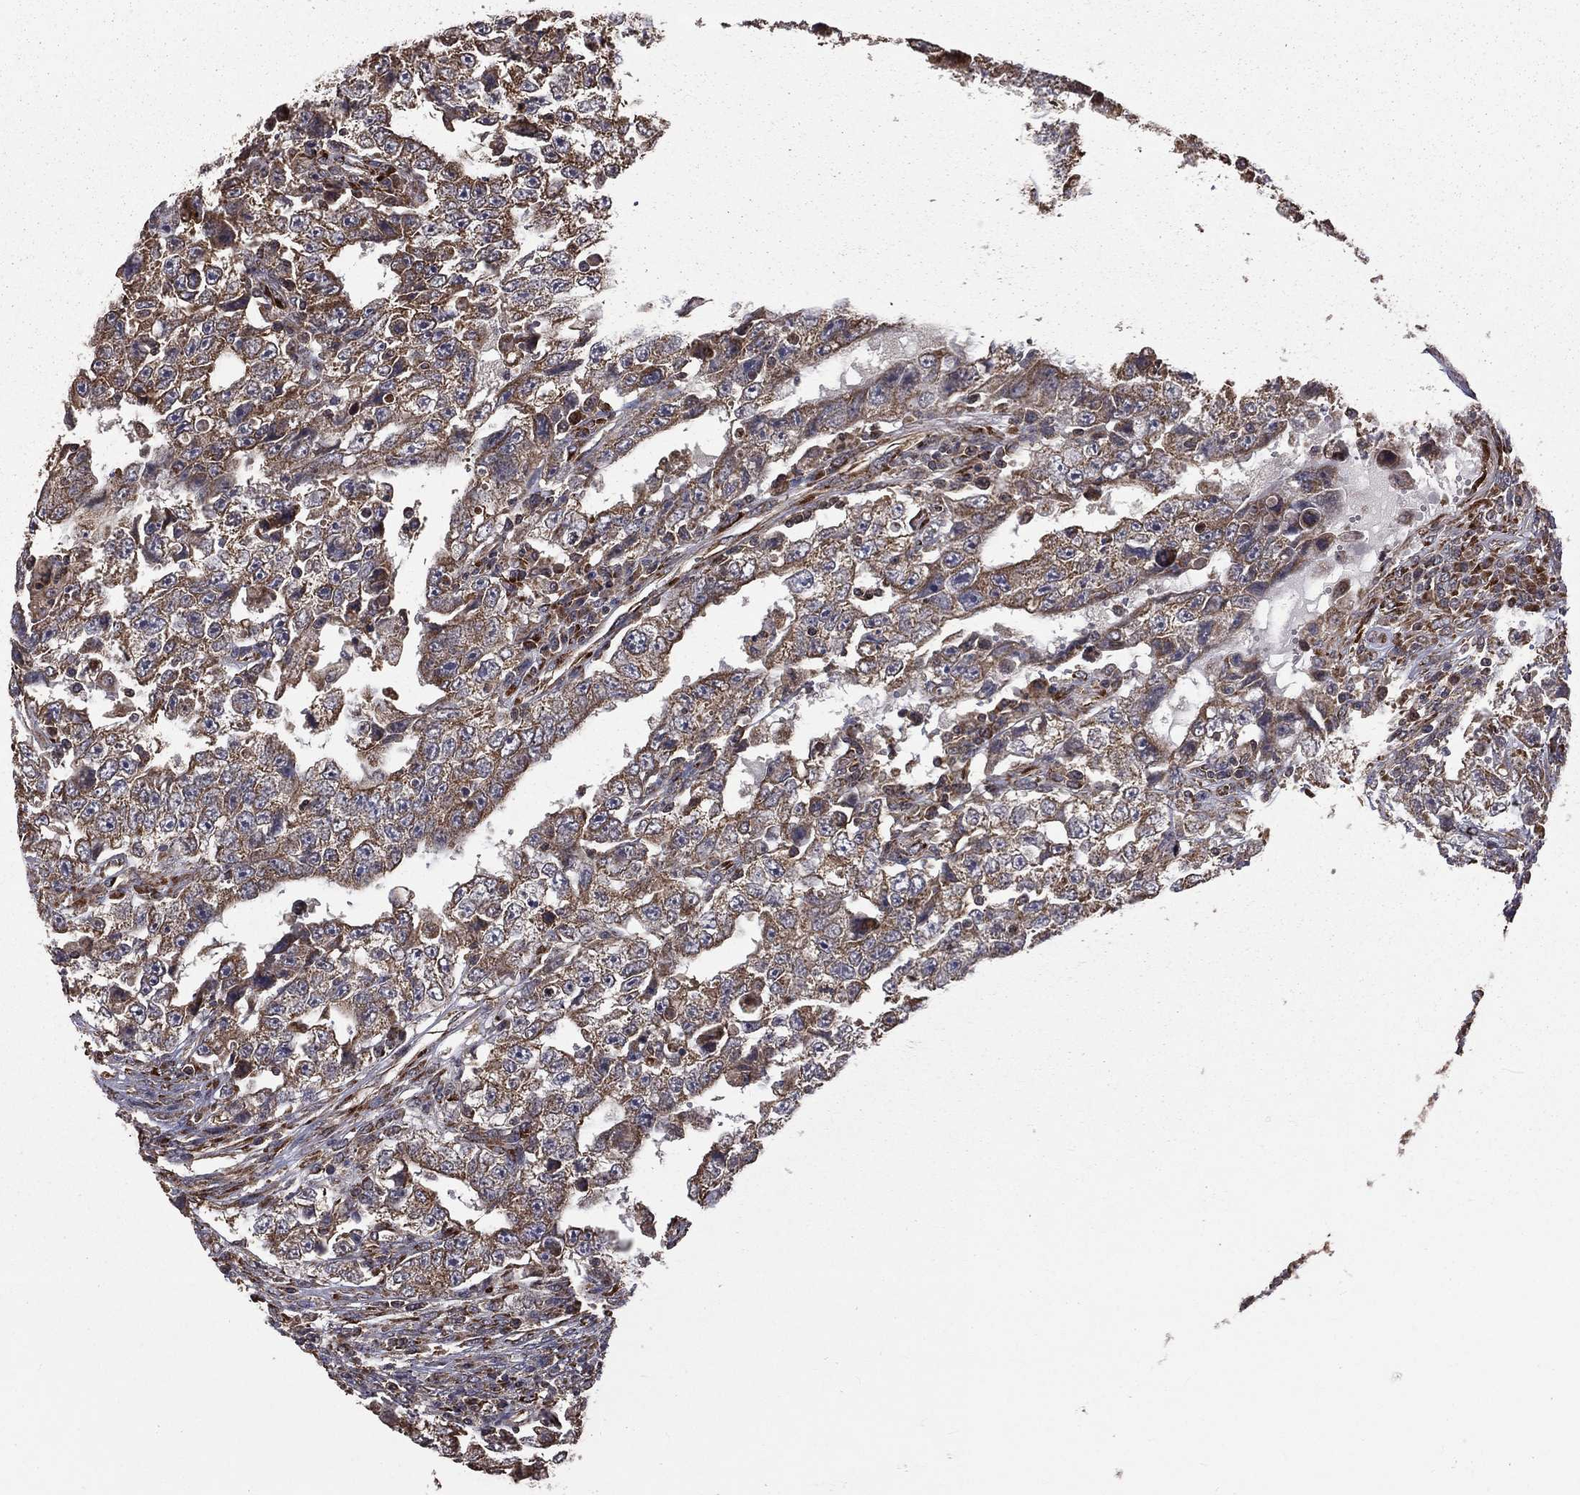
{"staining": {"intensity": "weak", "quantity": "25%-75%", "location": "cytoplasmic/membranous"}, "tissue": "testis cancer", "cell_type": "Tumor cells", "image_type": "cancer", "snomed": [{"axis": "morphology", "description": "Carcinoma, Embryonal, NOS"}, {"axis": "topography", "description": "Testis"}], "caption": "Embryonal carcinoma (testis) tissue shows weak cytoplasmic/membranous positivity in approximately 25%-75% of tumor cells", "gene": "OLFML1", "patient": {"sex": "male", "age": 26}}